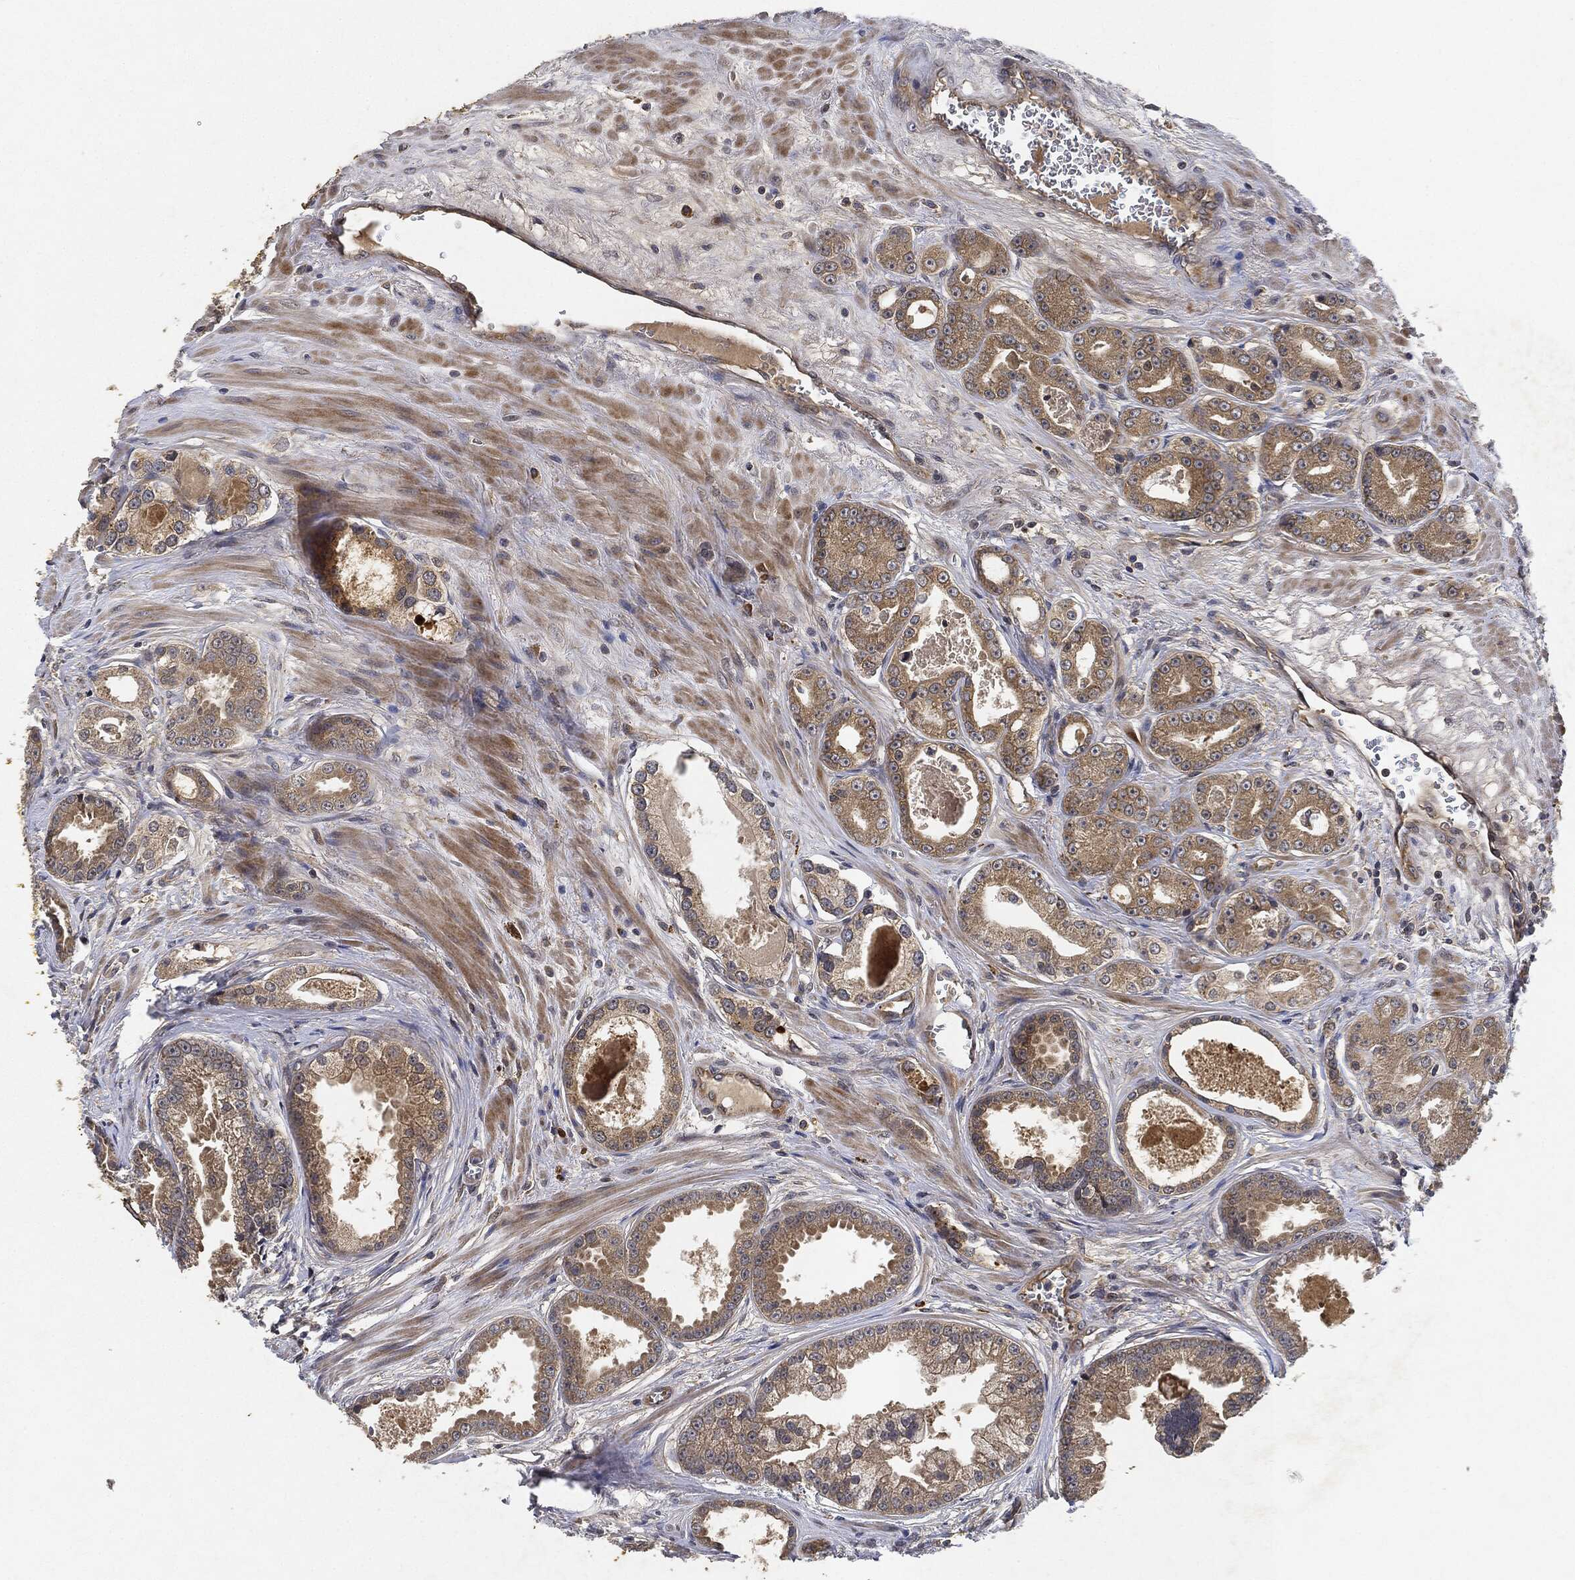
{"staining": {"intensity": "moderate", "quantity": ">75%", "location": "cytoplasmic/membranous"}, "tissue": "prostate cancer", "cell_type": "Tumor cells", "image_type": "cancer", "snomed": [{"axis": "morphology", "description": "Adenocarcinoma, NOS"}, {"axis": "topography", "description": "Prostate"}], "caption": "There is medium levels of moderate cytoplasmic/membranous positivity in tumor cells of adenocarcinoma (prostate), as demonstrated by immunohistochemical staining (brown color).", "gene": "MLST8", "patient": {"sex": "male", "age": 61}}